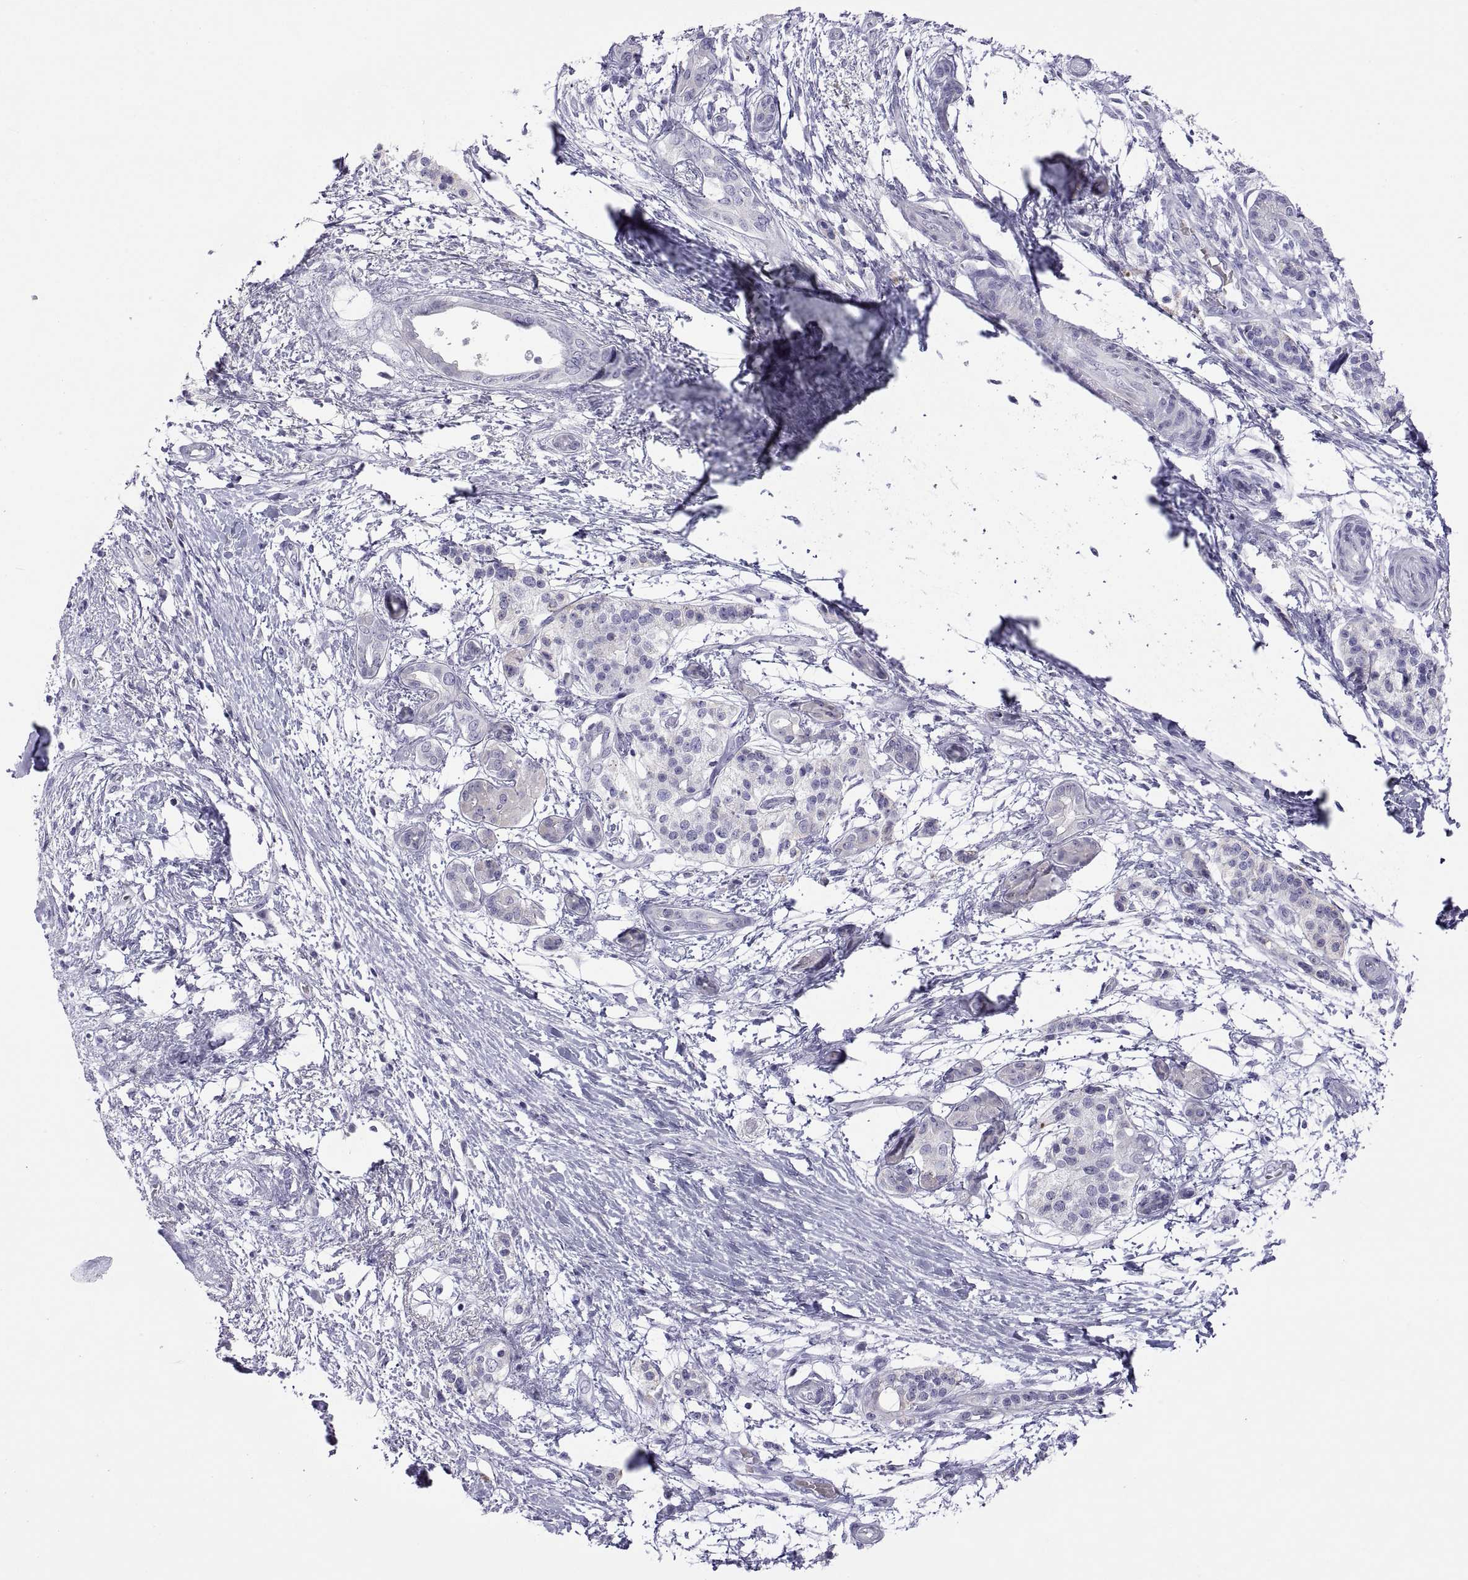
{"staining": {"intensity": "negative", "quantity": "none", "location": "none"}, "tissue": "pancreatic cancer", "cell_type": "Tumor cells", "image_type": "cancer", "snomed": [{"axis": "morphology", "description": "Adenocarcinoma, NOS"}, {"axis": "topography", "description": "Pancreas"}], "caption": "A high-resolution image shows immunohistochemistry staining of pancreatic adenocarcinoma, which displays no significant expression in tumor cells.", "gene": "VSX2", "patient": {"sex": "female", "age": 72}}